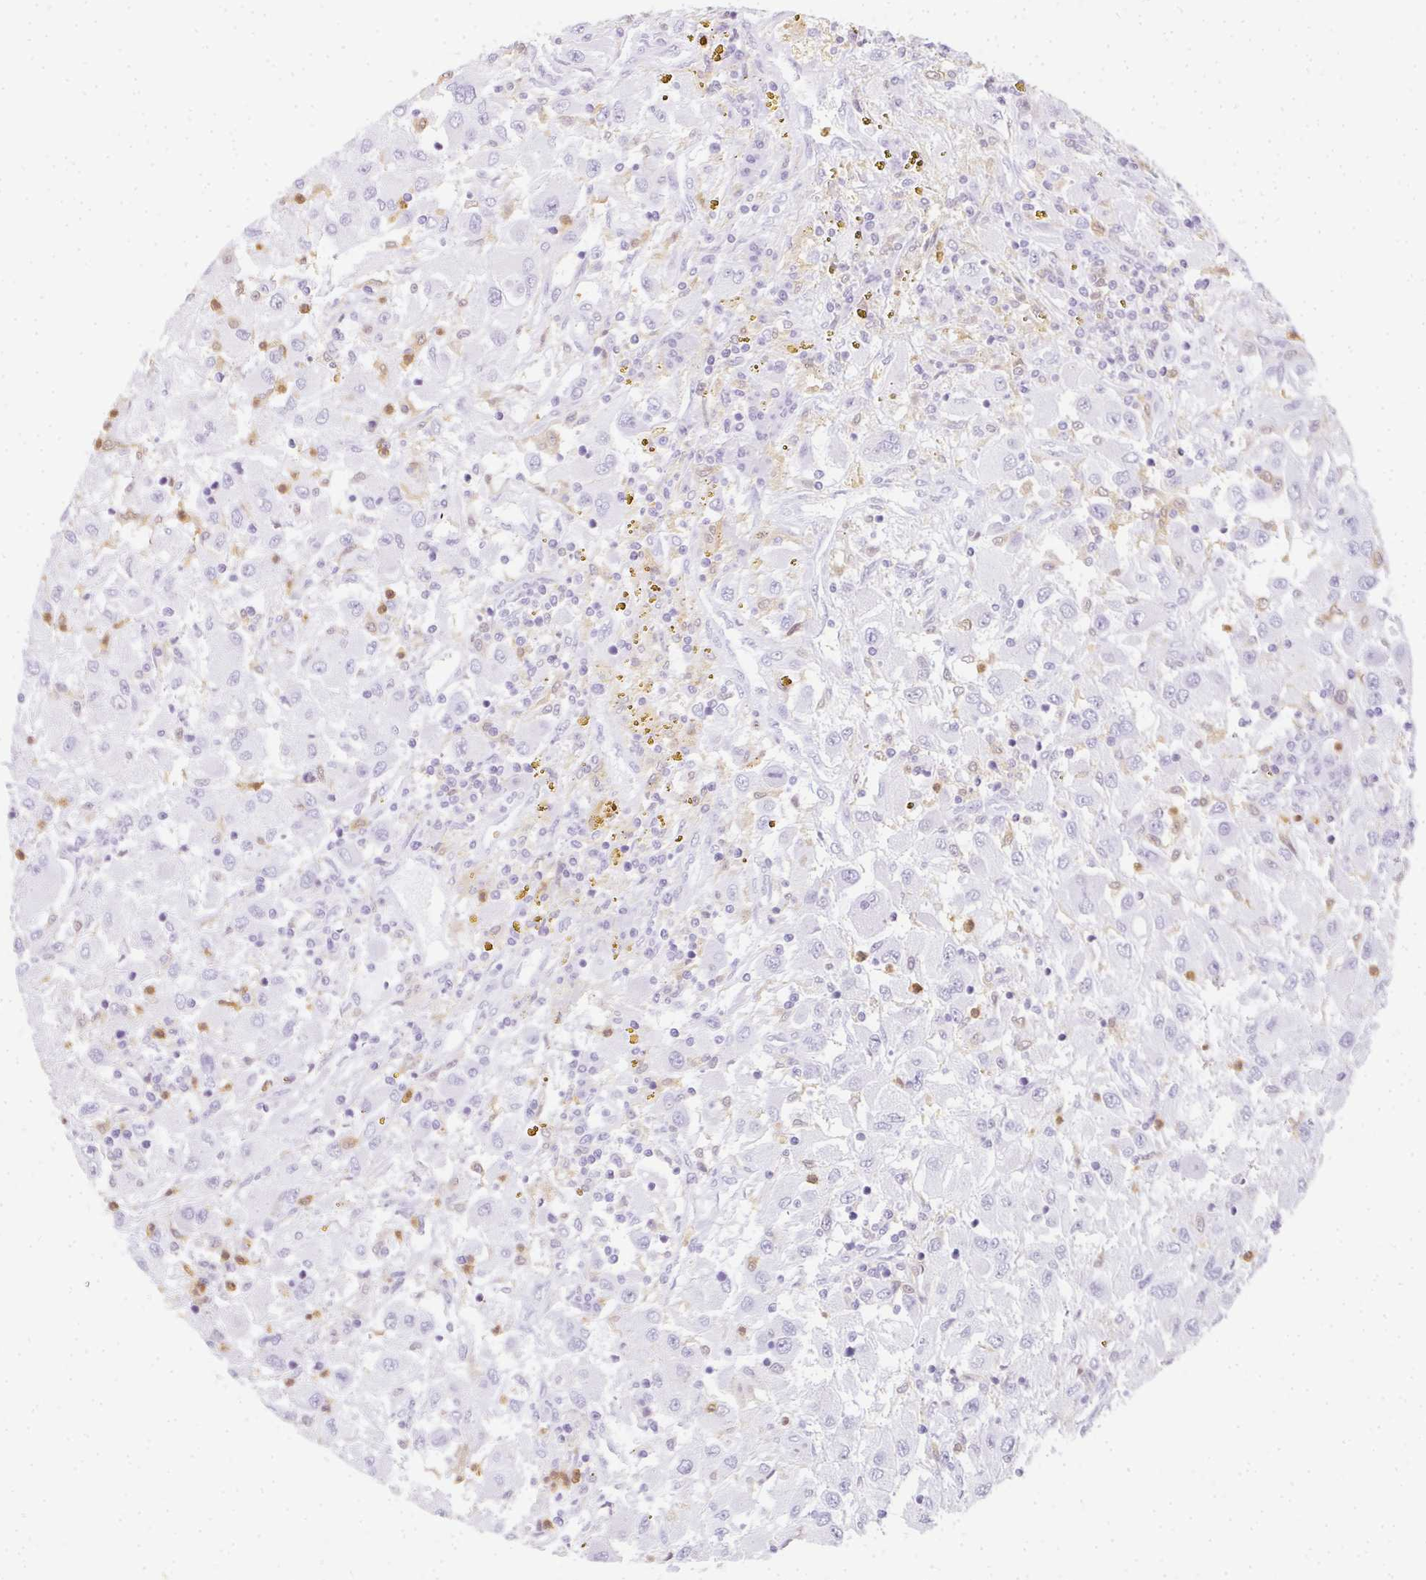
{"staining": {"intensity": "negative", "quantity": "none", "location": "none"}, "tissue": "renal cancer", "cell_type": "Tumor cells", "image_type": "cancer", "snomed": [{"axis": "morphology", "description": "Adenocarcinoma, NOS"}, {"axis": "topography", "description": "Kidney"}], "caption": "Image shows no protein positivity in tumor cells of renal cancer (adenocarcinoma) tissue. (Immunohistochemistry, brightfield microscopy, high magnification).", "gene": "HK3", "patient": {"sex": "female", "age": 67}}